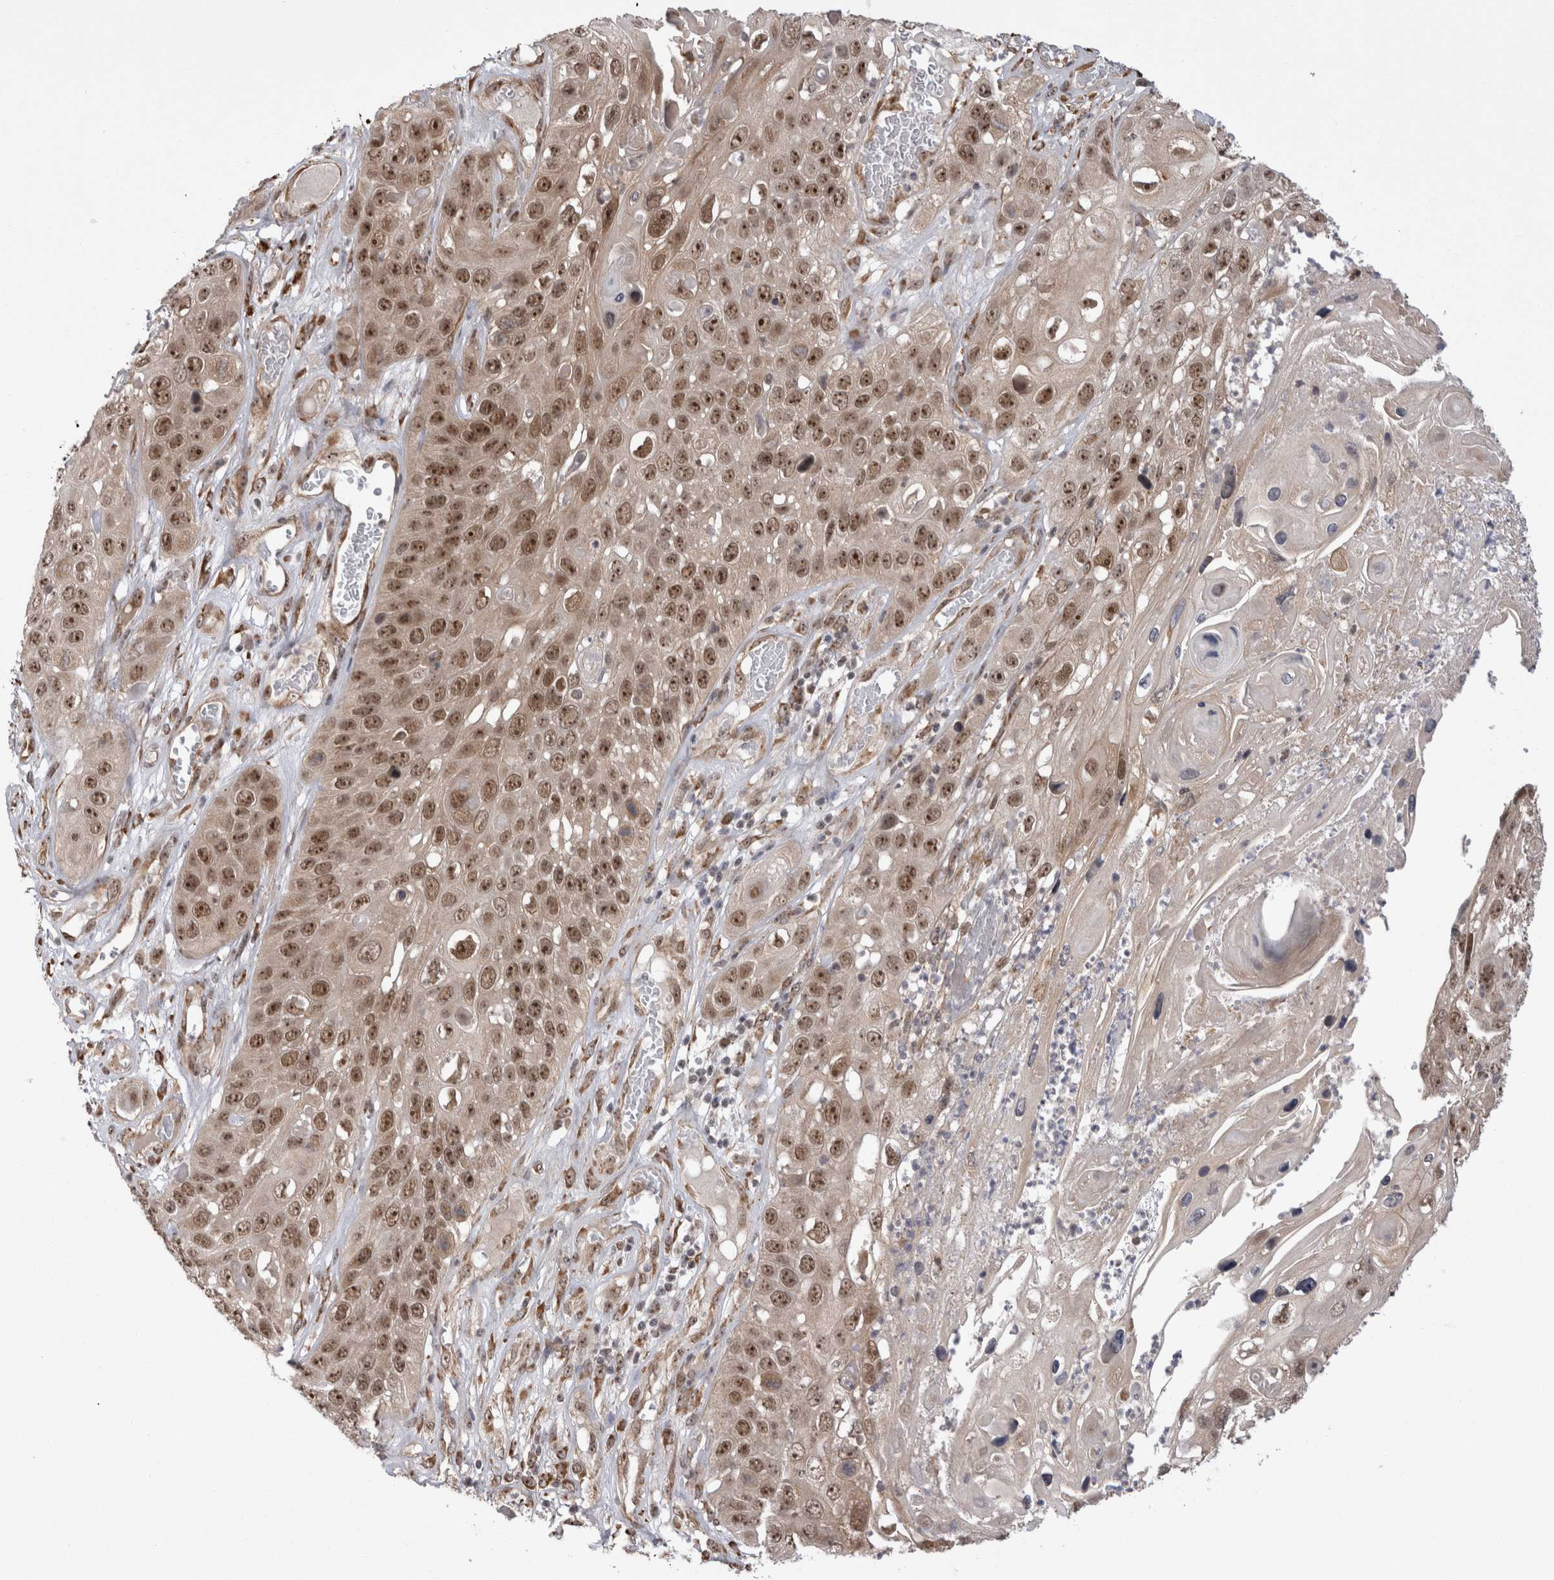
{"staining": {"intensity": "moderate", "quantity": ">75%", "location": "cytoplasmic/membranous,nuclear"}, "tissue": "skin cancer", "cell_type": "Tumor cells", "image_type": "cancer", "snomed": [{"axis": "morphology", "description": "Squamous cell carcinoma, NOS"}, {"axis": "topography", "description": "Skin"}], "caption": "Moderate cytoplasmic/membranous and nuclear positivity is appreciated in approximately >75% of tumor cells in skin cancer (squamous cell carcinoma).", "gene": "EXOSC4", "patient": {"sex": "male", "age": 55}}